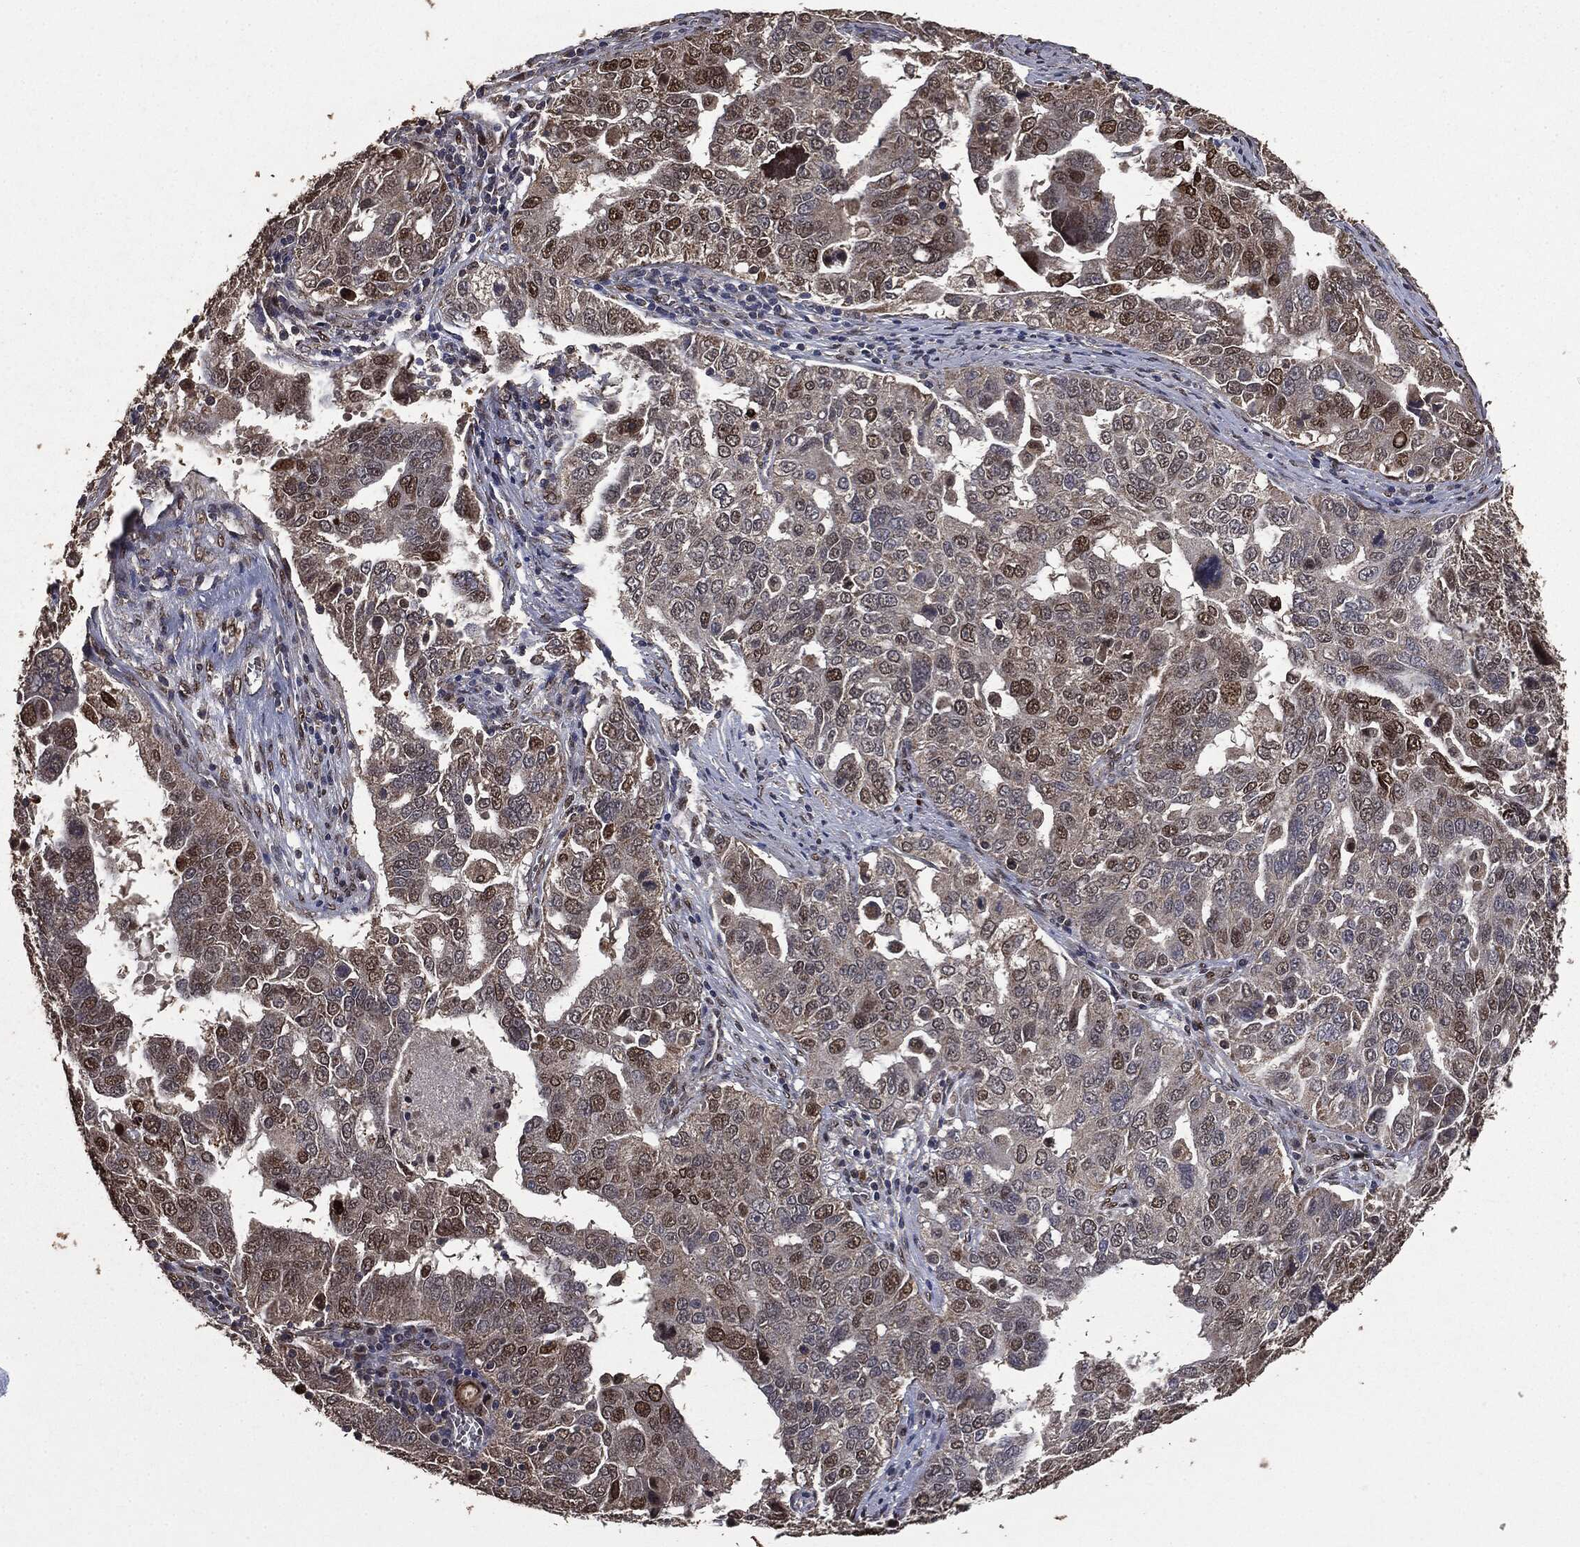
{"staining": {"intensity": "moderate", "quantity": "25%-75%", "location": "cytoplasmic/membranous"}, "tissue": "ovarian cancer", "cell_type": "Tumor cells", "image_type": "cancer", "snomed": [{"axis": "morphology", "description": "Carcinoma, endometroid"}, {"axis": "topography", "description": "Soft tissue"}, {"axis": "topography", "description": "Ovary"}], "caption": "Moderate cytoplasmic/membranous staining is appreciated in approximately 25%-75% of tumor cells in ovarian endometroid carcinoma. The staining was performed using DAB (3,3'-diaminobenzidine) to visualize the protein expression in brown, while the nuclei were stained in blue with hematoxylin (Magnification: 20x).", "gene": "PPP6R2", "patient": {"sex": "female", "age": 52}}